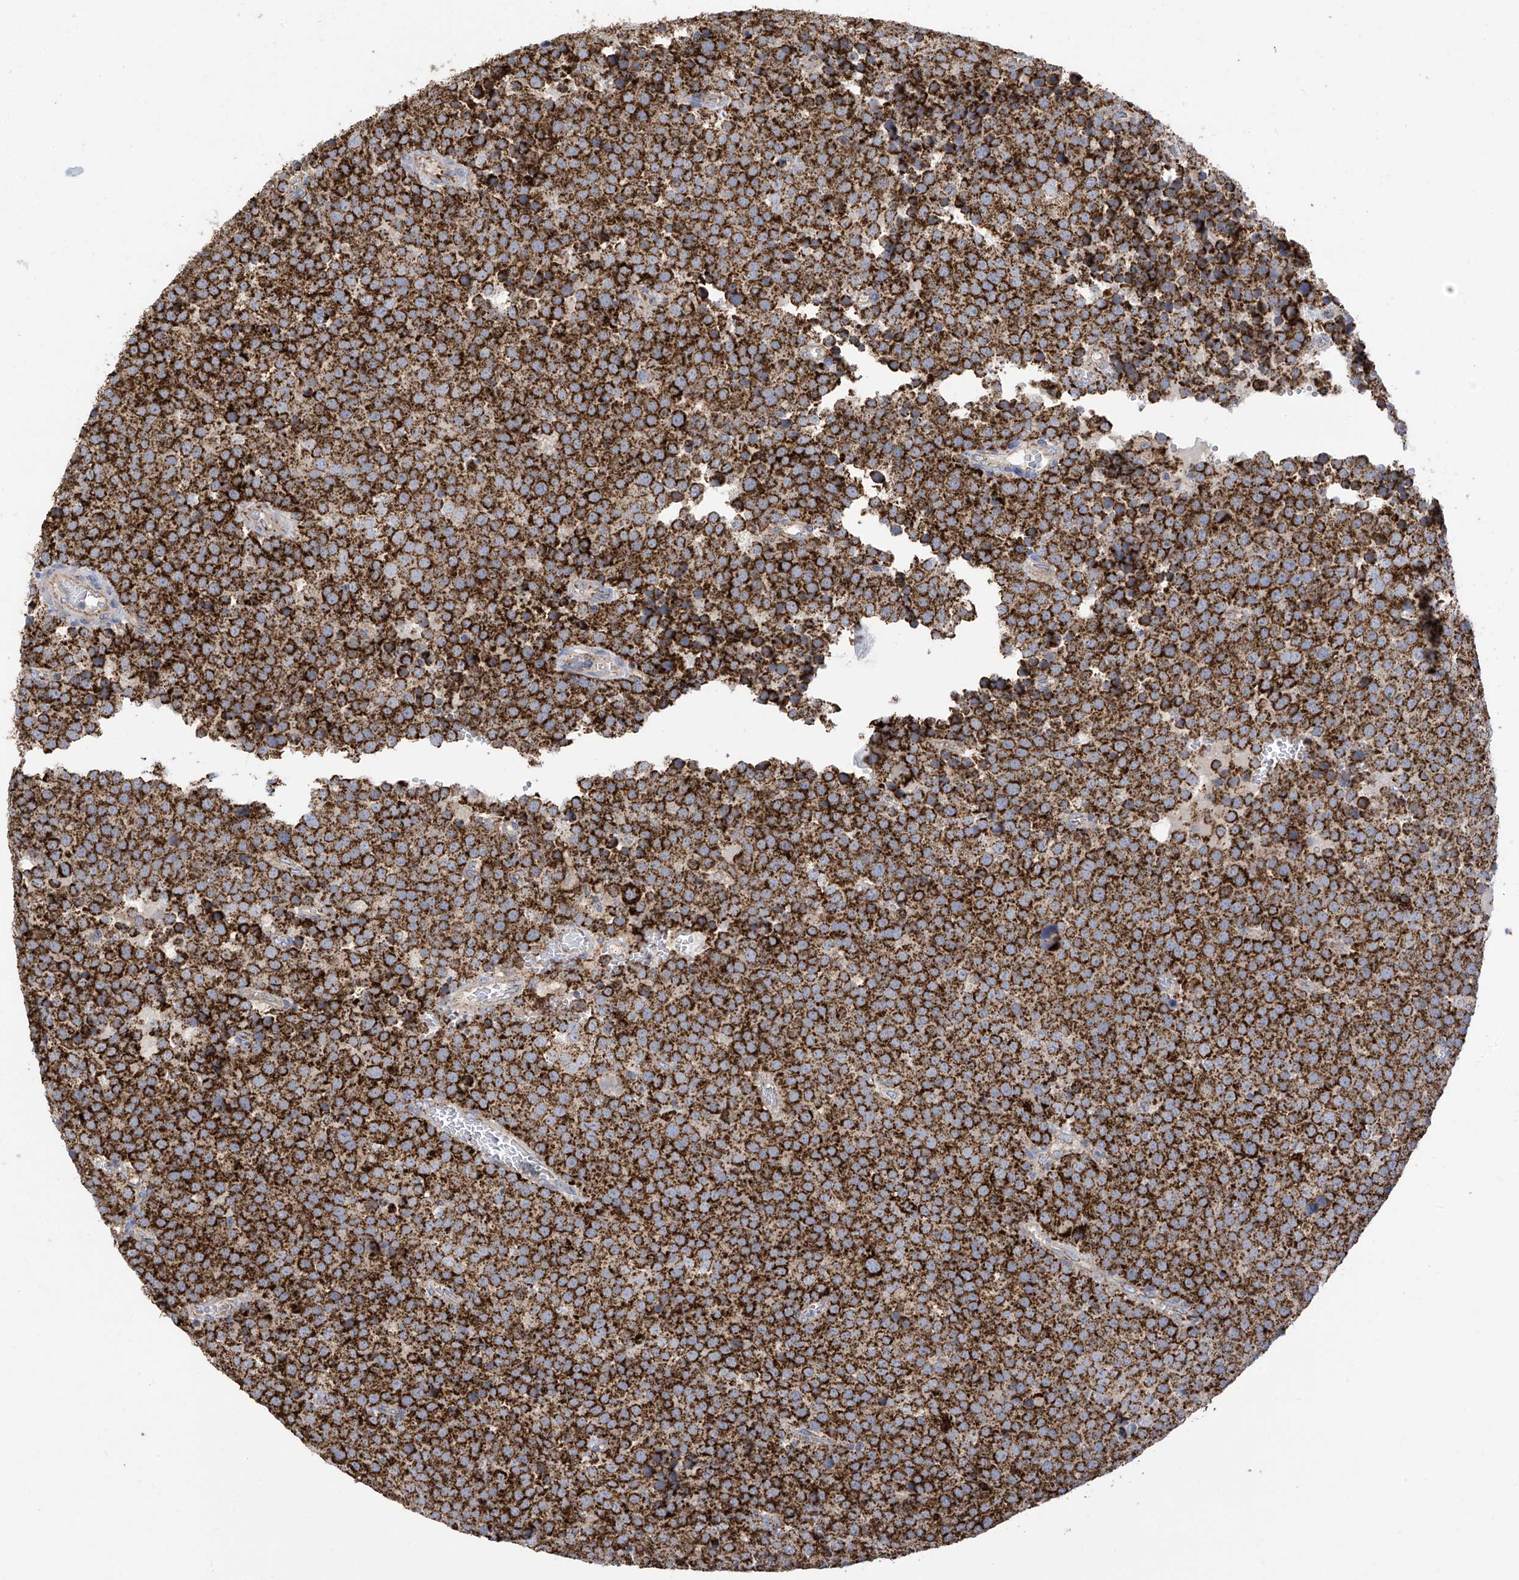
{"staining": {"intensity": "strong", "quantity": ">75%", "location": "cytoplasmic/membranous"}, "tissue": "testis cancer", "cell_type": "Tumor cells", "image_type": "cancer", "snomed": [{"axis": "morphology", "description": "Seminoma, NOS"}, {"axis": "topography", "description": "Testis"}], "caption": "This is an image of immunohistochemistry (IHC) staining of testis cancer, which shows strong positivity in the cytoplasmic/membranous of tumor cells.", "gene": "PNPT1", "patient": {"sex": "male", "age": 71}}